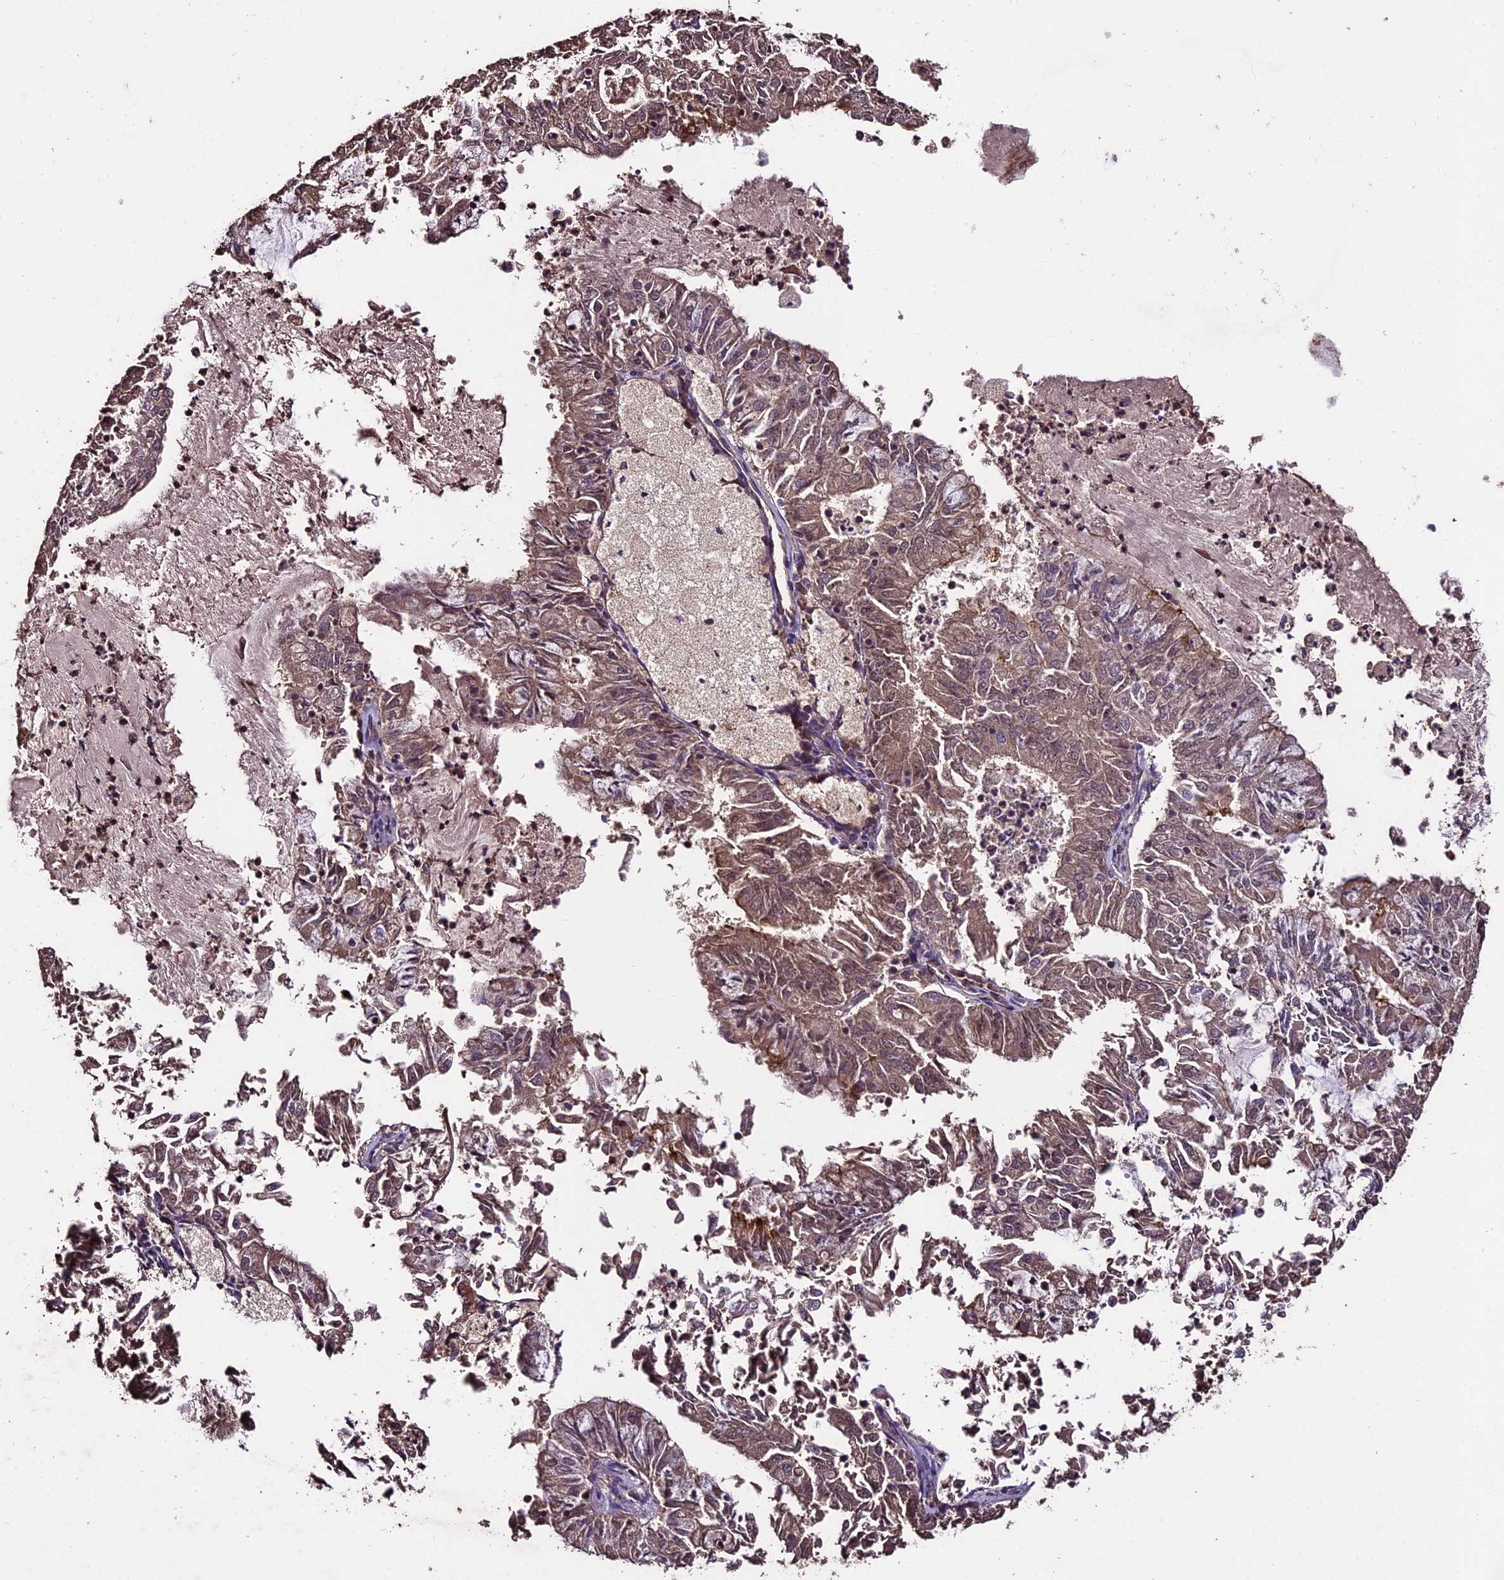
{"staining": {"intensity": "weak", "quantity": ">75%", "location": "cytoplasmic/membranous"}, "tissue": "endometrial cancer", "cell_type": "Tumor cells", "image_type": "cancer", "snomed": [{"axis": "morphology", "description": "Adenocarcinoma, NOS"}, {"axis": "topography", "description": "Endometrium"}], "caption": "Tumor cells reveal low levels of weak cytoplasmic/membranous expression in approximately >75% of cells in human endometrial adenocarcinoma. The staining was performed using DAB, with brown indicating positive protein expression. Nuclei are stained blue with hematoxylin.", "gene": "TTLL10", "patient": {"sex": "female", "age": 57}}